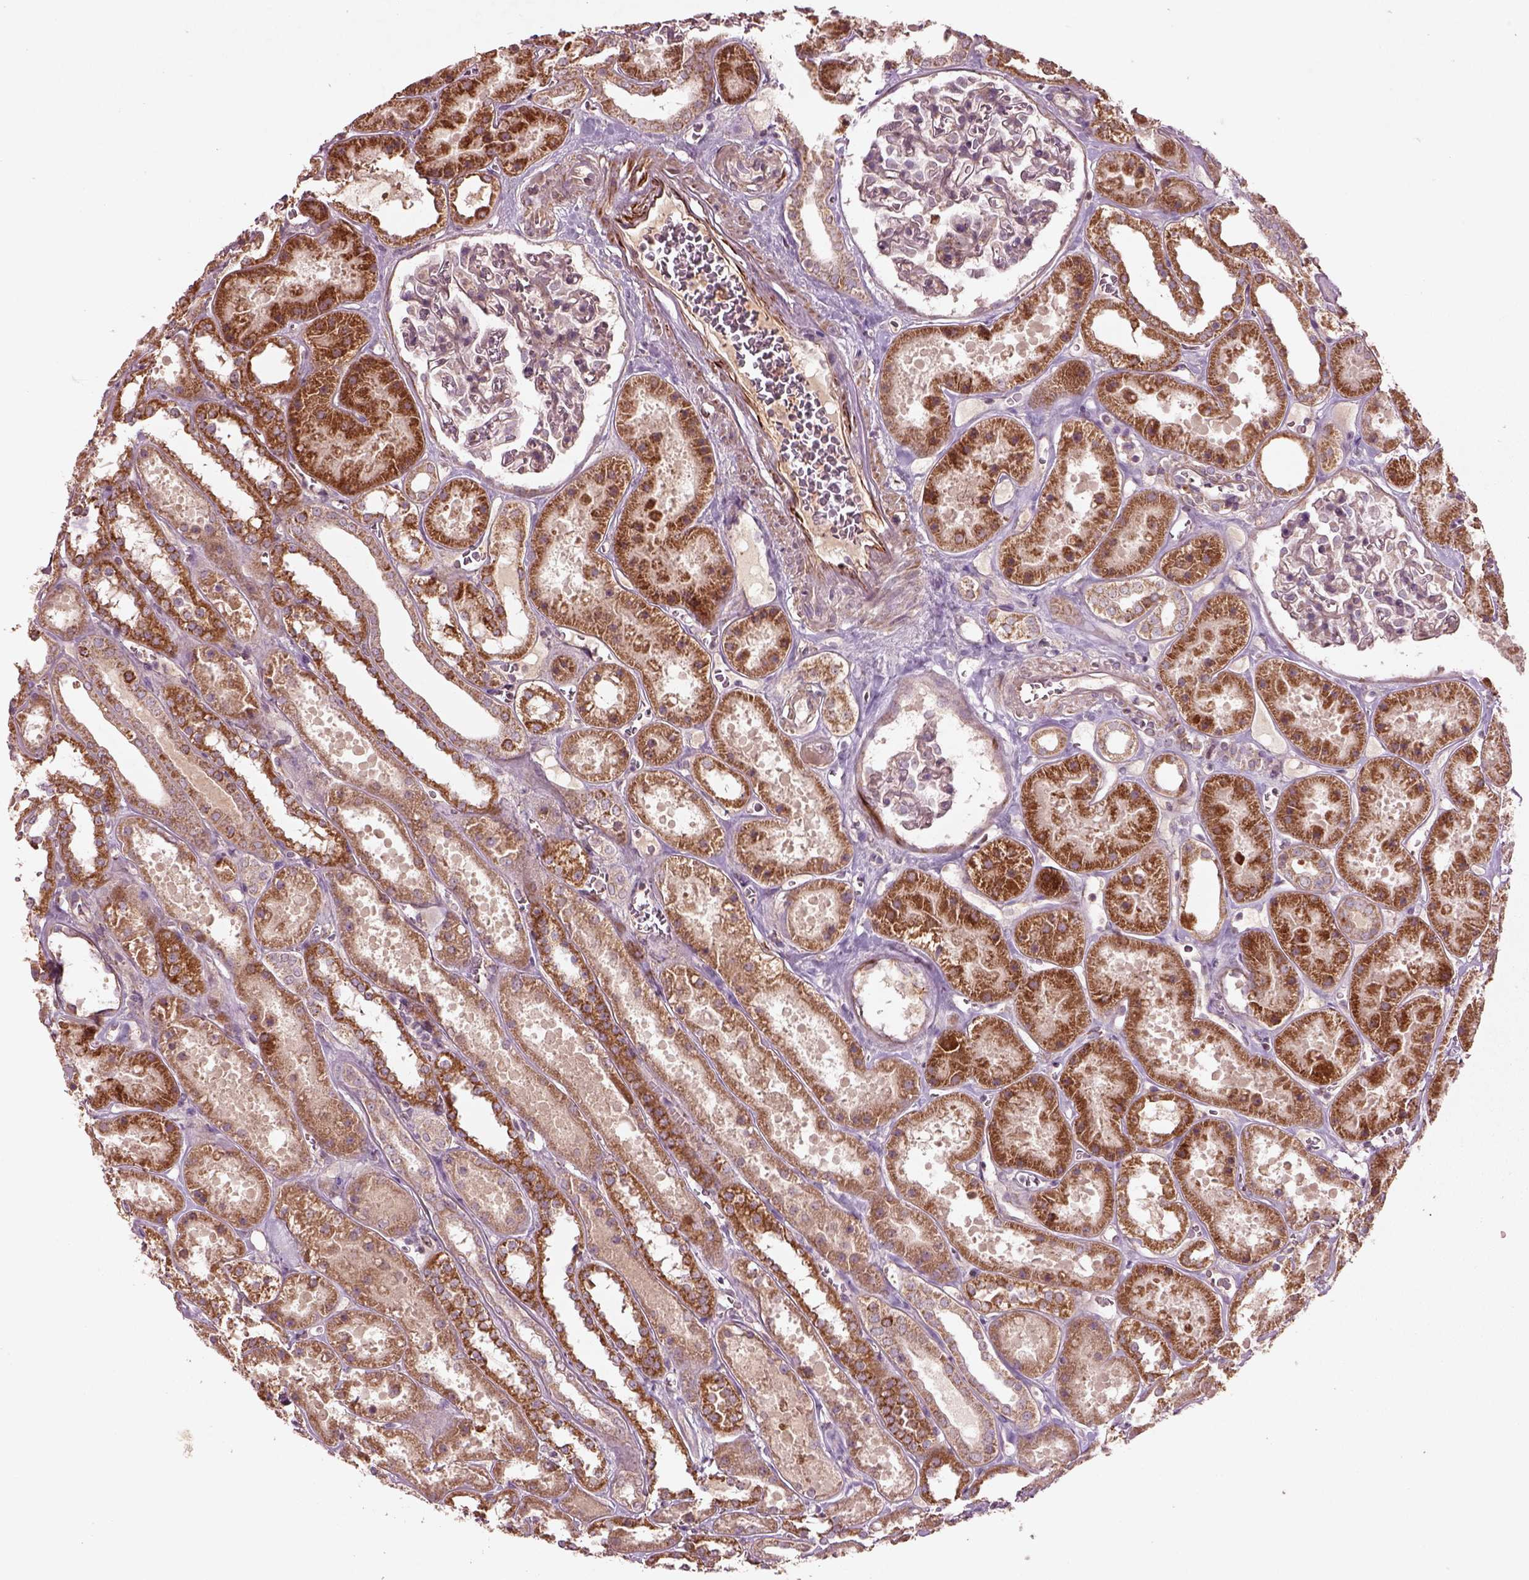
{"staining": {"intensity": "weak", "quantity": "<25%", "location": "cytoplasmic/membranous"}, "tissue": "kidney", "cell_type": "Cells in glomeruli", "image_type": "normal", "snomed": [{"axis": "morphology", "description": "Normal tissue, NOS"}, {"axis": "topography", "description": "Kidney"}], "caption": "Immunohistochemistry of normal kidney displays no positivity in cells in glomeruli. (DAB (3,3'-diaminobenzidine) IHC with hematoxylin counter stain).", "gene": "SLC25A31", "patient": {"sex": "female", "age": 41}}